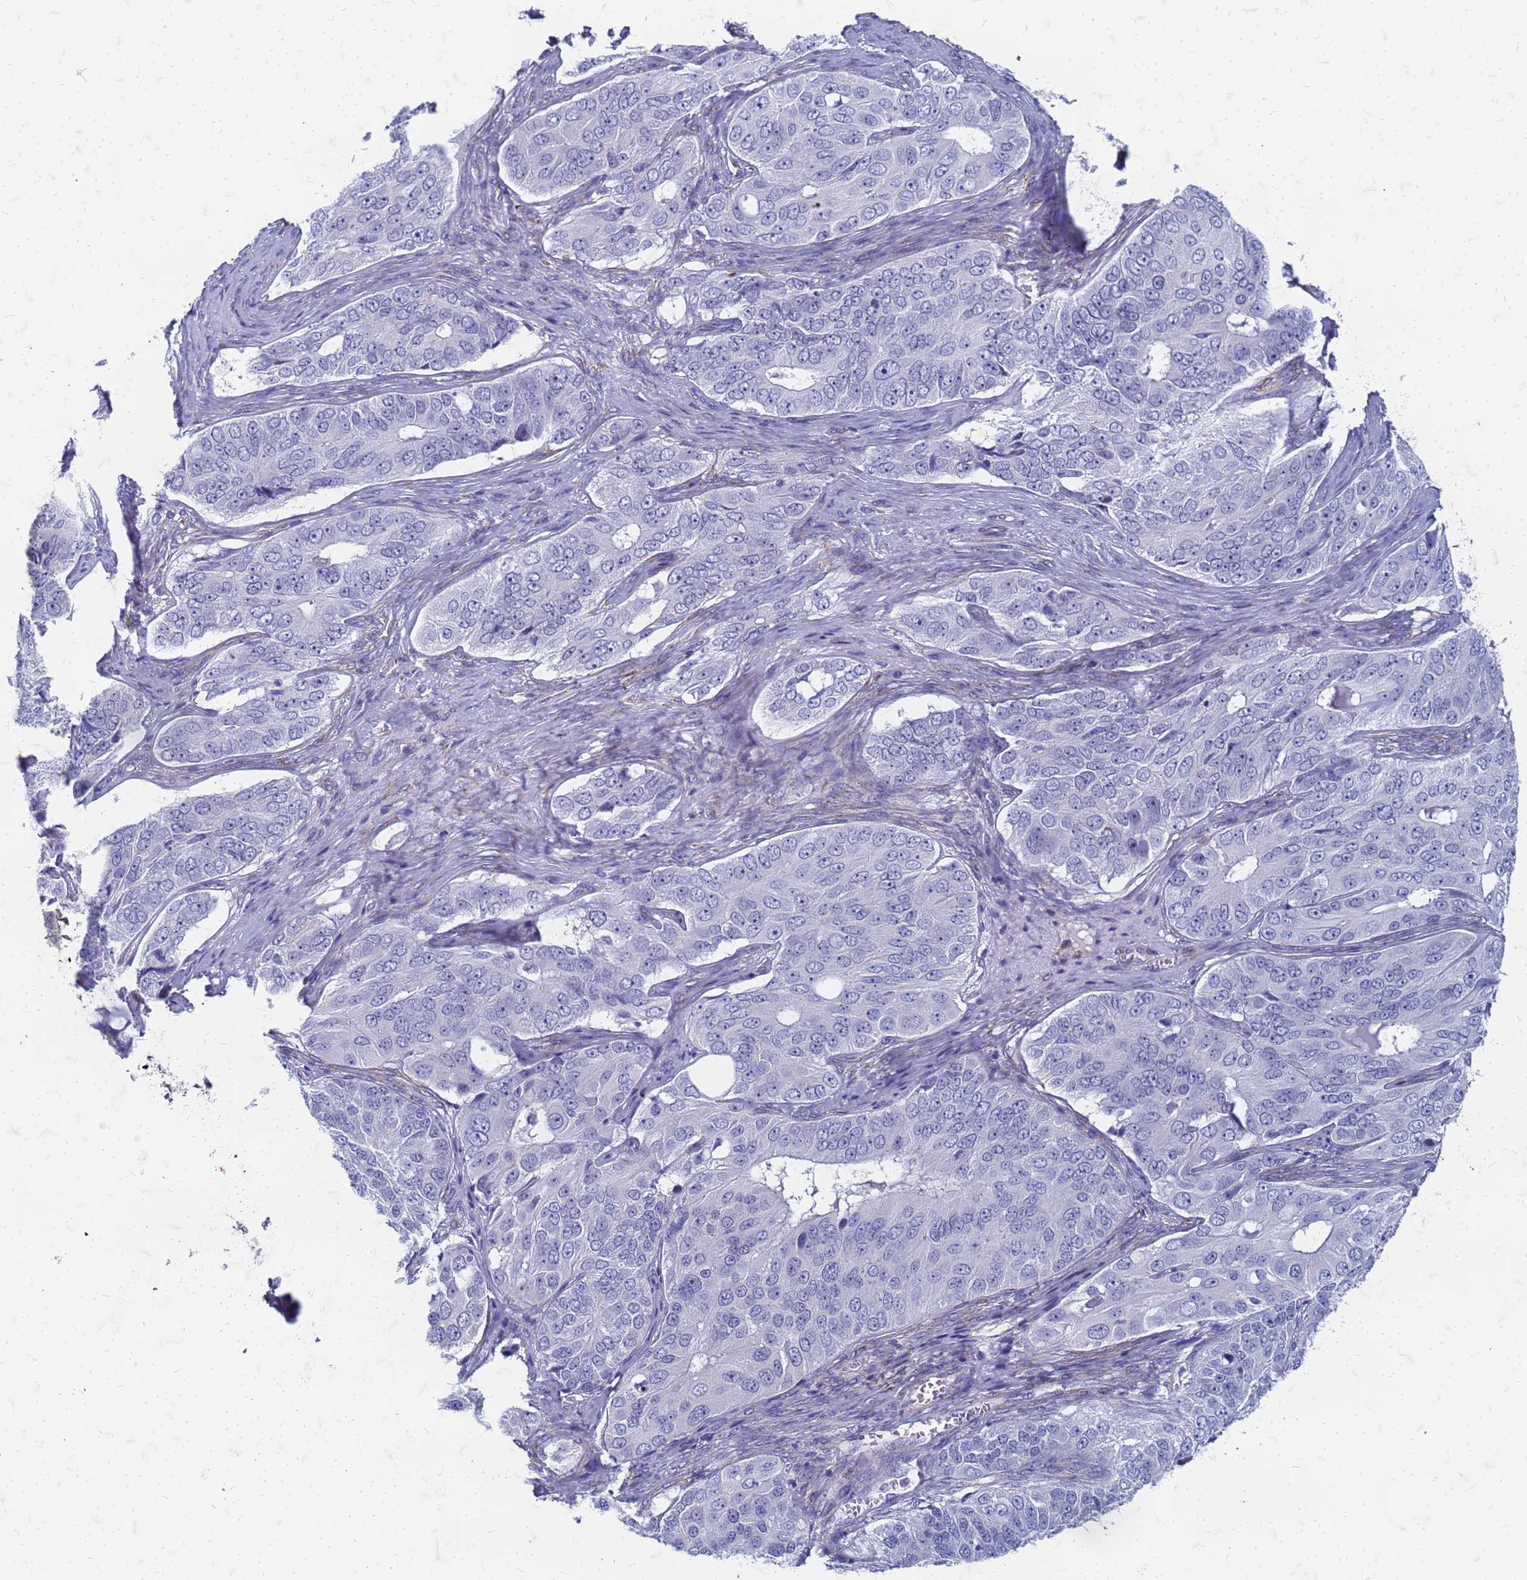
{"staining": {"intensity": "negative", "quantity": "none", "location": "none"}, "tissue": "ovarian cancer", "cell_type": "Tumor cells", "image_type": "cancer", "snomed": [{"axis": "morphology", "description": "Carcinoma, endometroid"}, {"axis": "topography", "description": "Ovary"}], "caption": "Micrograph shows no protein expression in tumor cells of ovarian cancer (endometroid carcinoma) tissue.", "gene": "TRIM64B", "patient": {"sex": "female", "age": 51}}